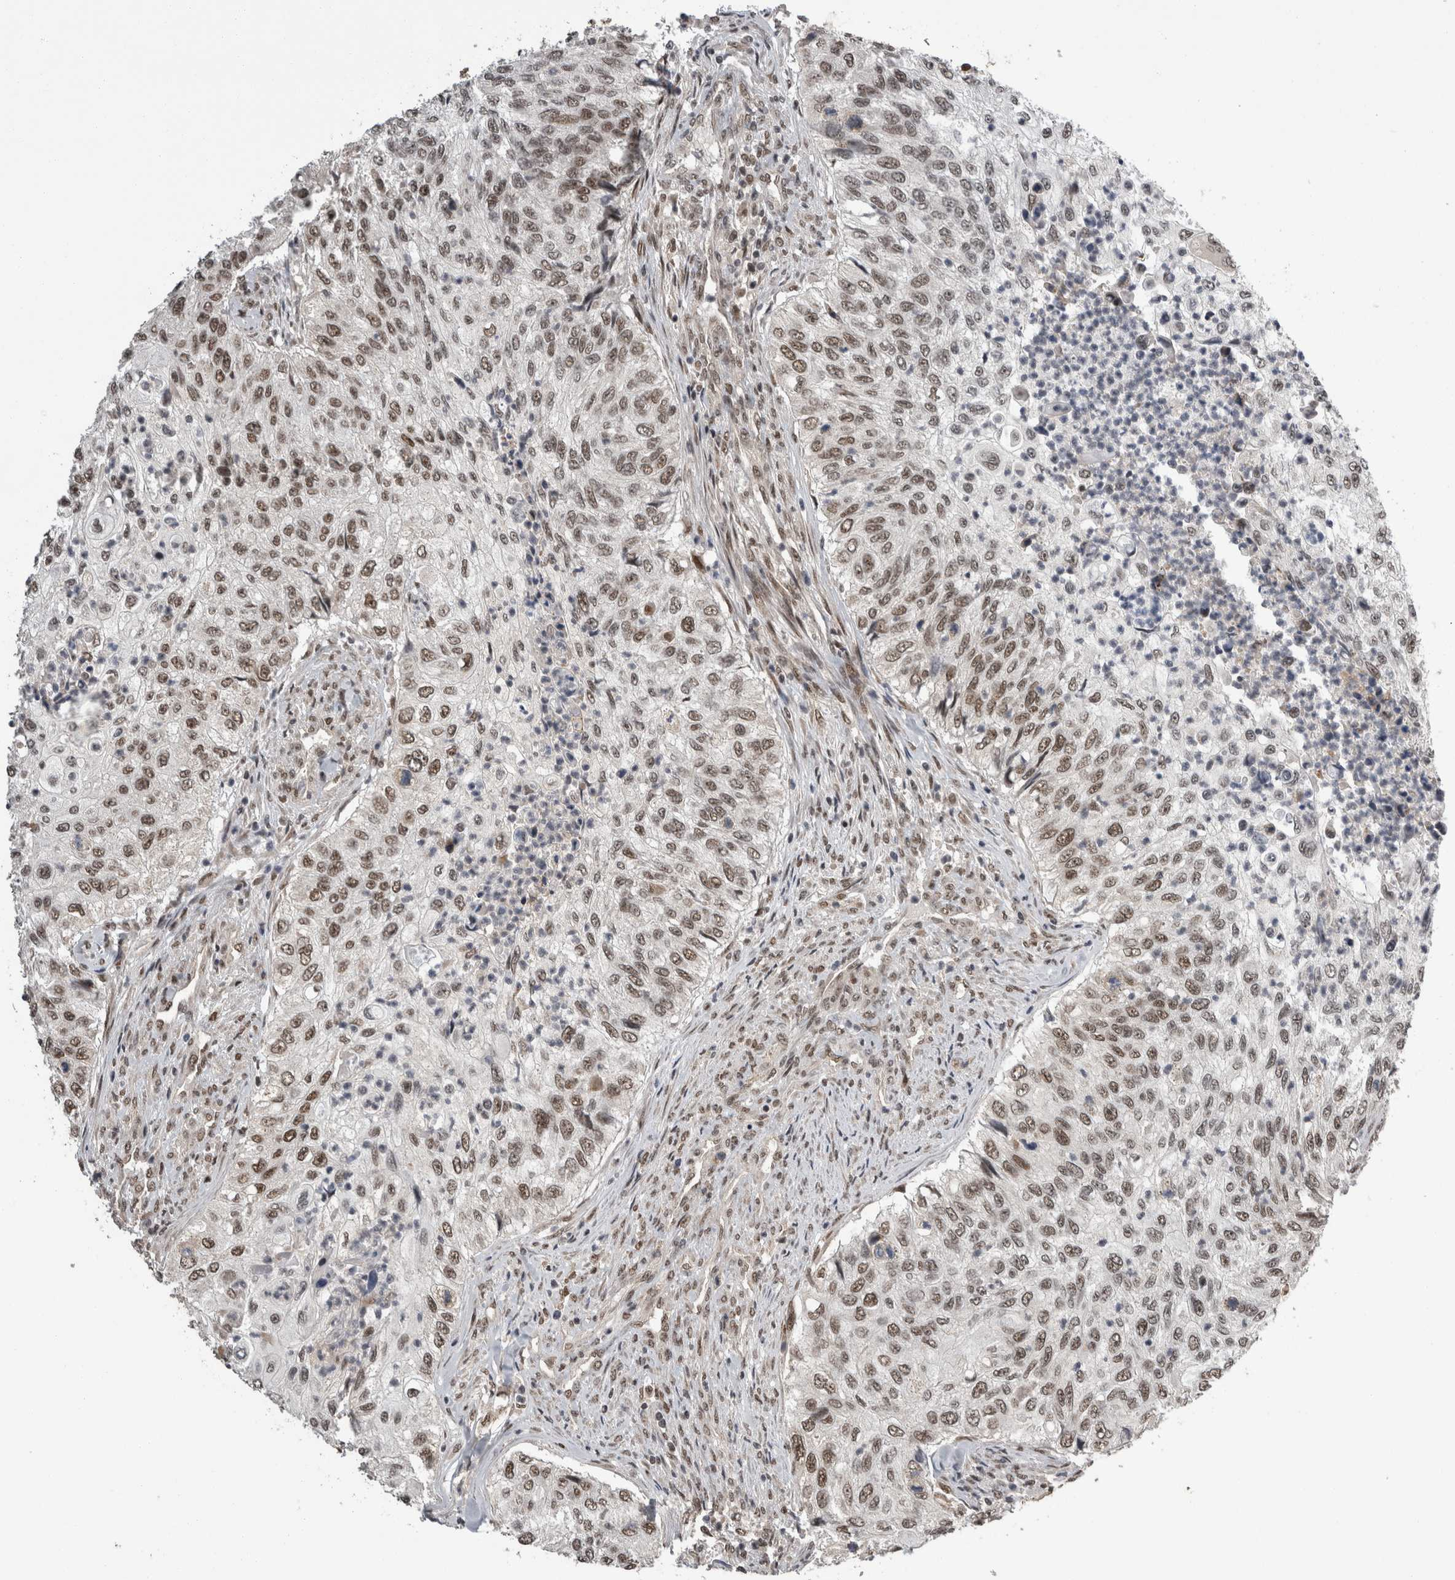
{"staining": {"intensity": "moderate", "quantity": ">75%", "location": "nuclear"}, "tissue": "urothelial cancer", "cell_type": "Tumor cells", "image_type": "cancer", "snomed": [{"axis": "morphology", "description": "Urothelial carcinoma, High grade"}, {"axis": "topography", "description": "Urinary bladder"}], "caption": "Human urothelial carcinoma (high-grade) stained with a protein marker demonstrates moderate staining in tumor cells.", "gene": "CPSF2", "patient": {"sex": "female", "age": 60}}